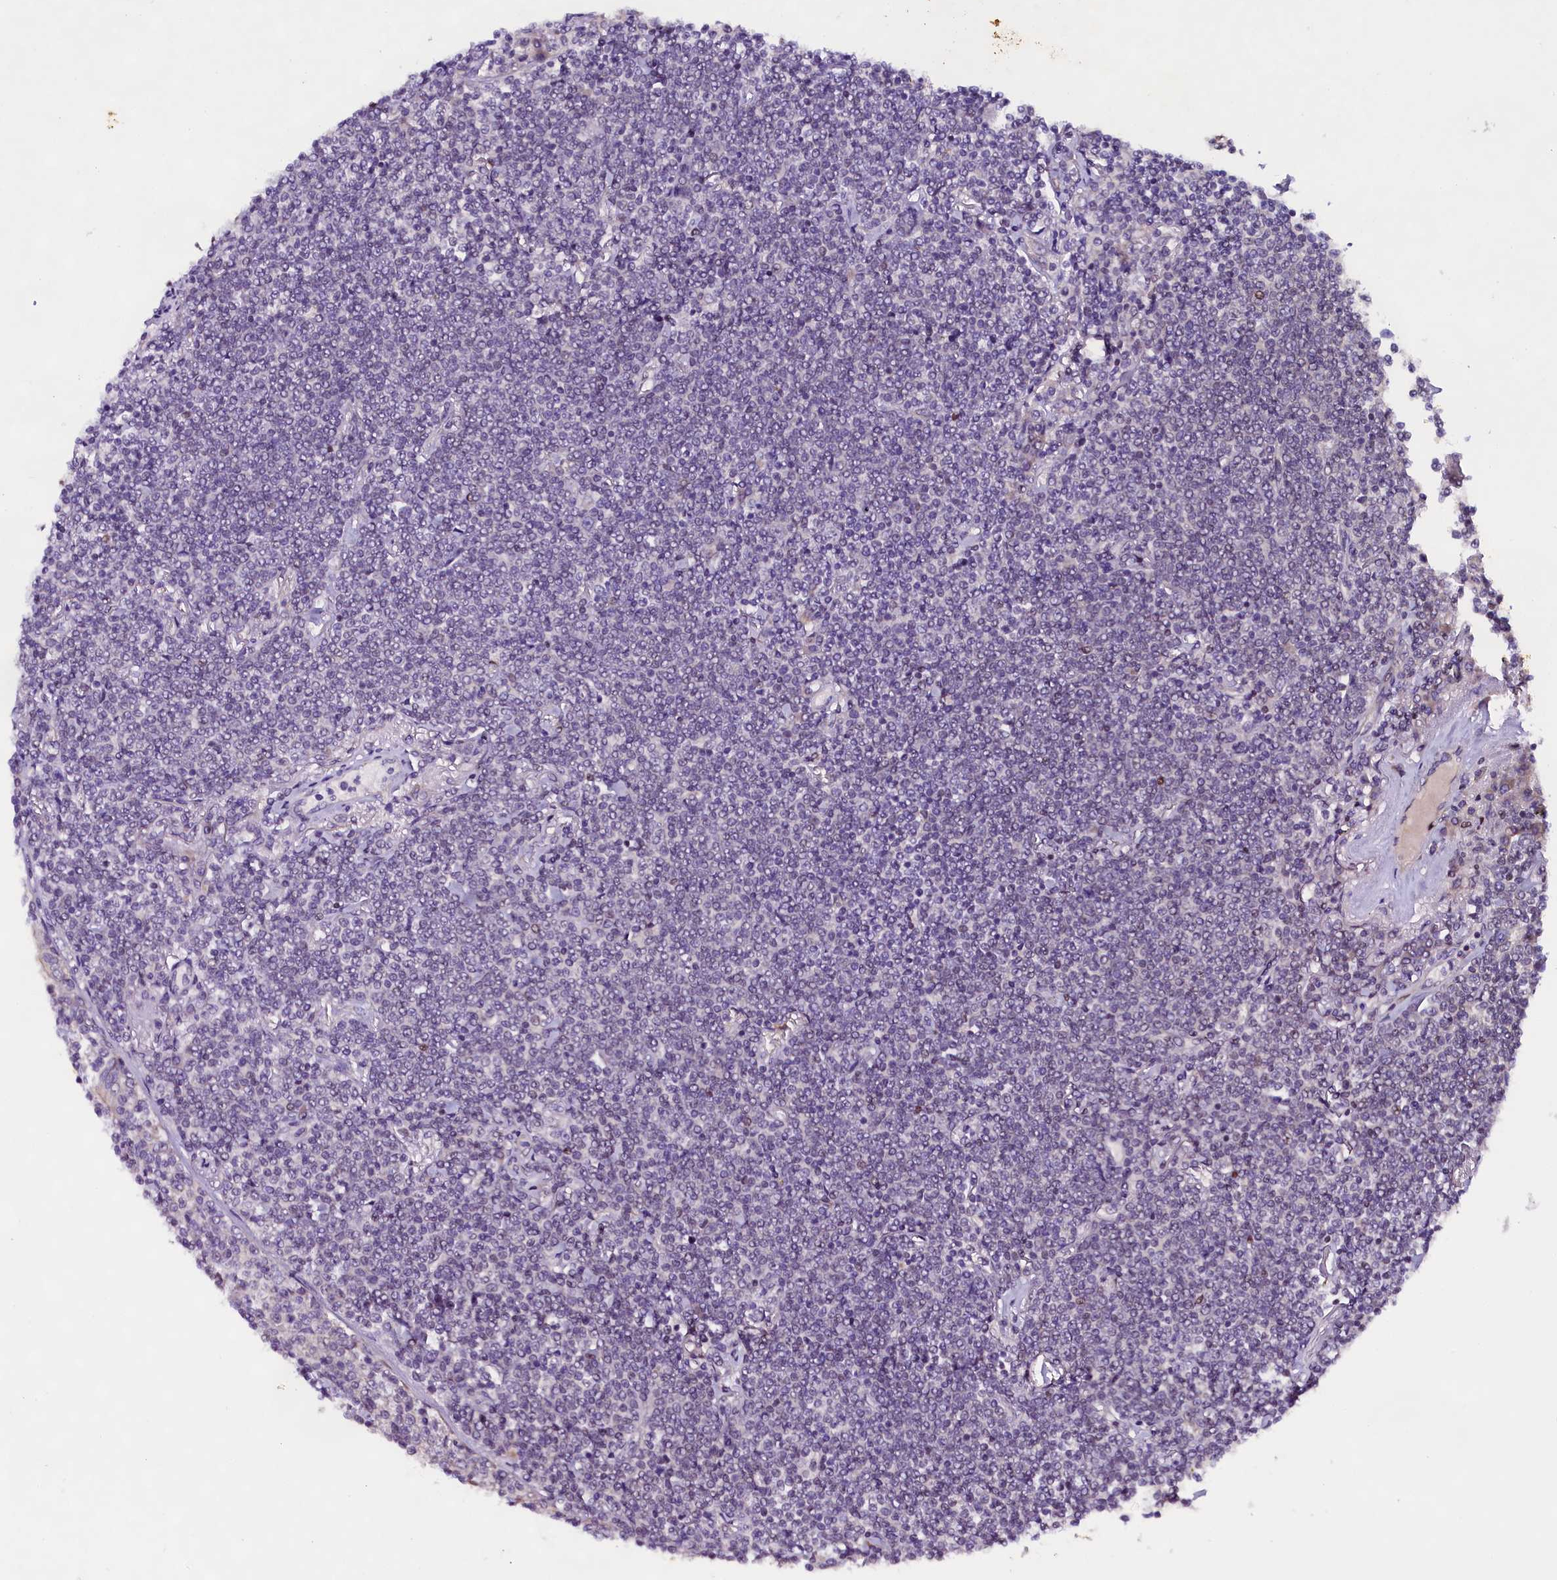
{"staining": {"intensity": "negative", "quantity": "none", "location": "none"}, "tissue": "lymphoma", "cell_type": "Tumor cells", "image_type": "cancer", "snomed": [{"axis": "morphology", "description": "Malignant lymphoma, non-Hodgkin's type, Low grade"}, {"axis": "topography", "description": "Lung"}], "caption": "Immunohistochemistry (IHC) micrograph of malignant lymphoma, non-Hodgkin's type (low-grade) stained for a protein (brown), which reveals no staining in tumor cells. (DAB immunohistochemistry visualized using brightfield microscopy, high magnification).", "gene": "SP4", "patient": {"sex": "female", "age": 71}}